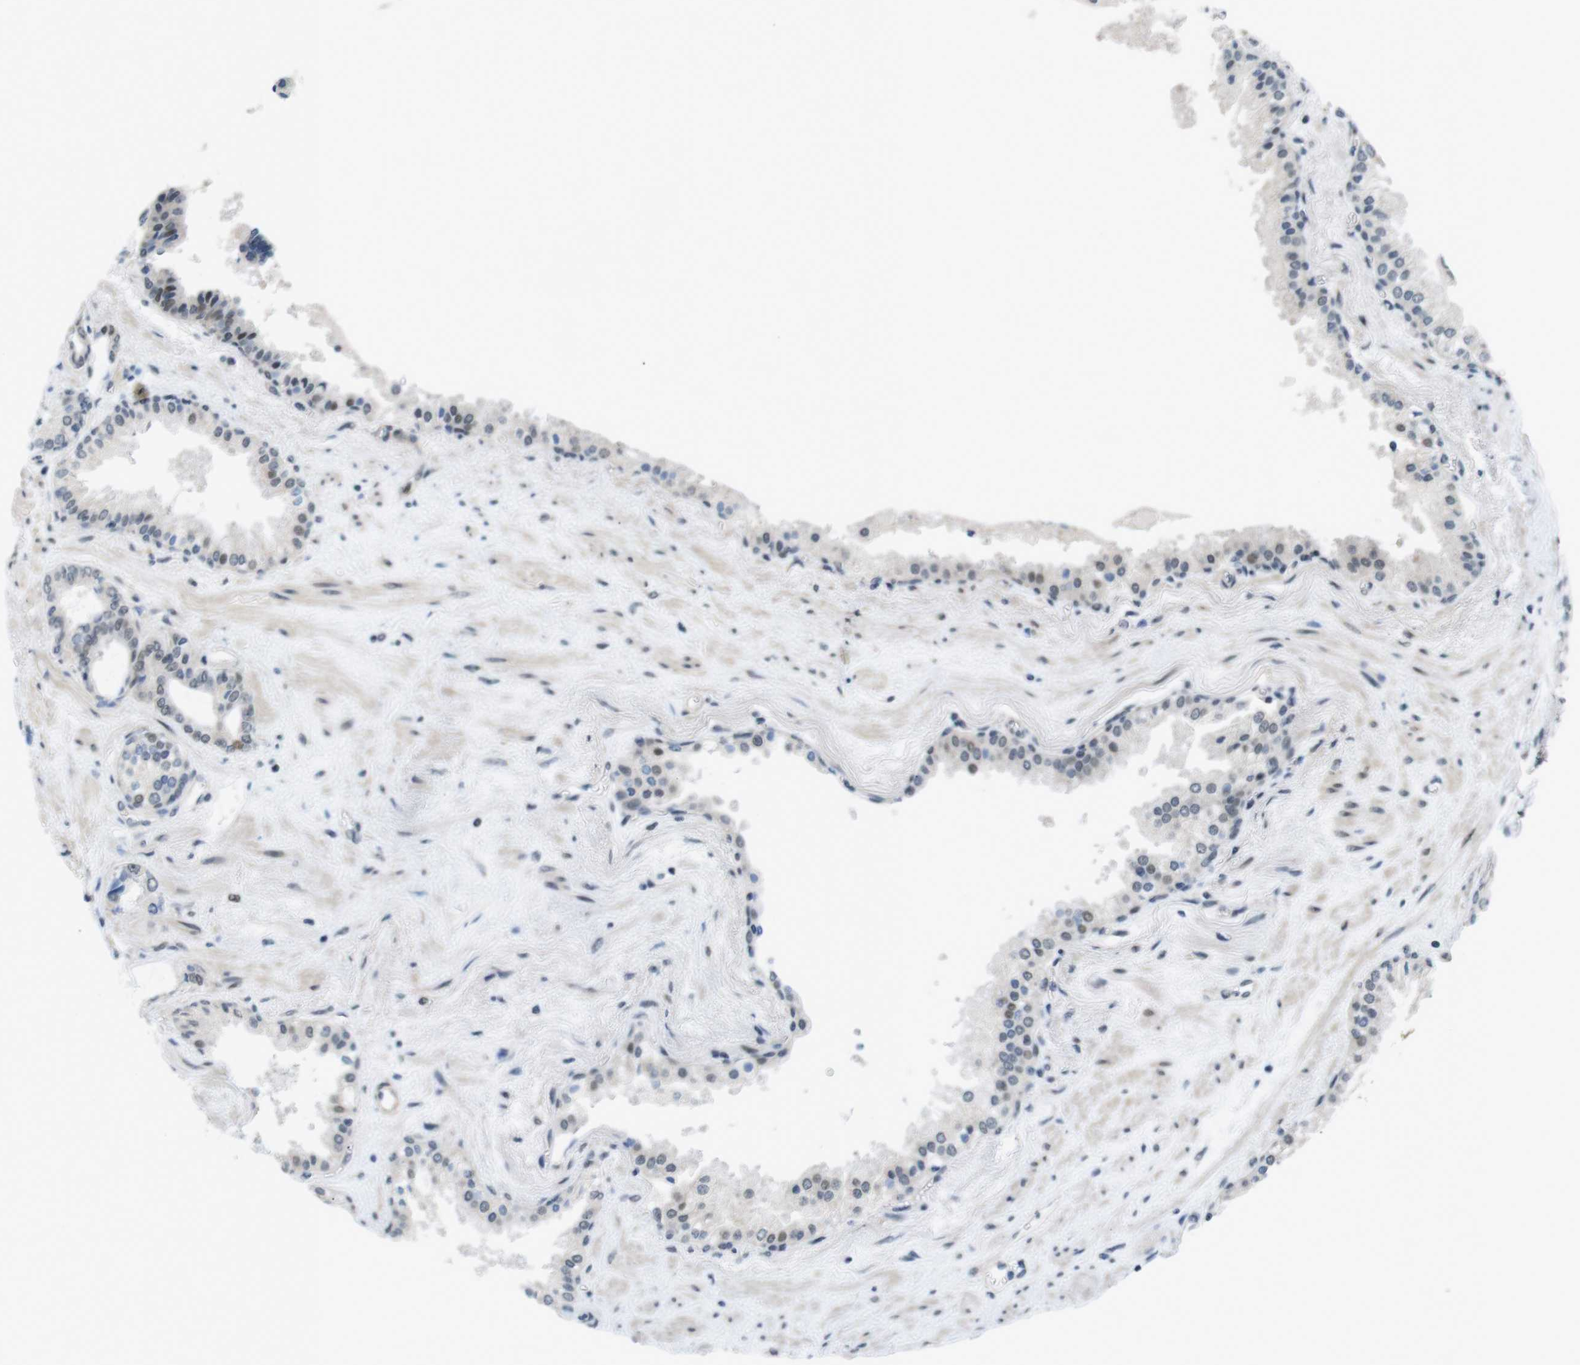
{"staining": {"intensity": "weak", "quantity": "<25%", "location": "nuclear"}, "tissue": "prostate cancer", "cell_type": "Tumor cells", "image_type": "cancer", "snomed": [{"axis": "morphology", "description": "Adenocarcinoma, Low grade"}, {"axis": "topography", "description": "Prostate"}], "caption": "IHC of prostate low-grade adenocarcinoma demonstrates no positivity in tumor cells.", "gene": "SMCO2", "patient": {"sex": "male", "age": 60}}